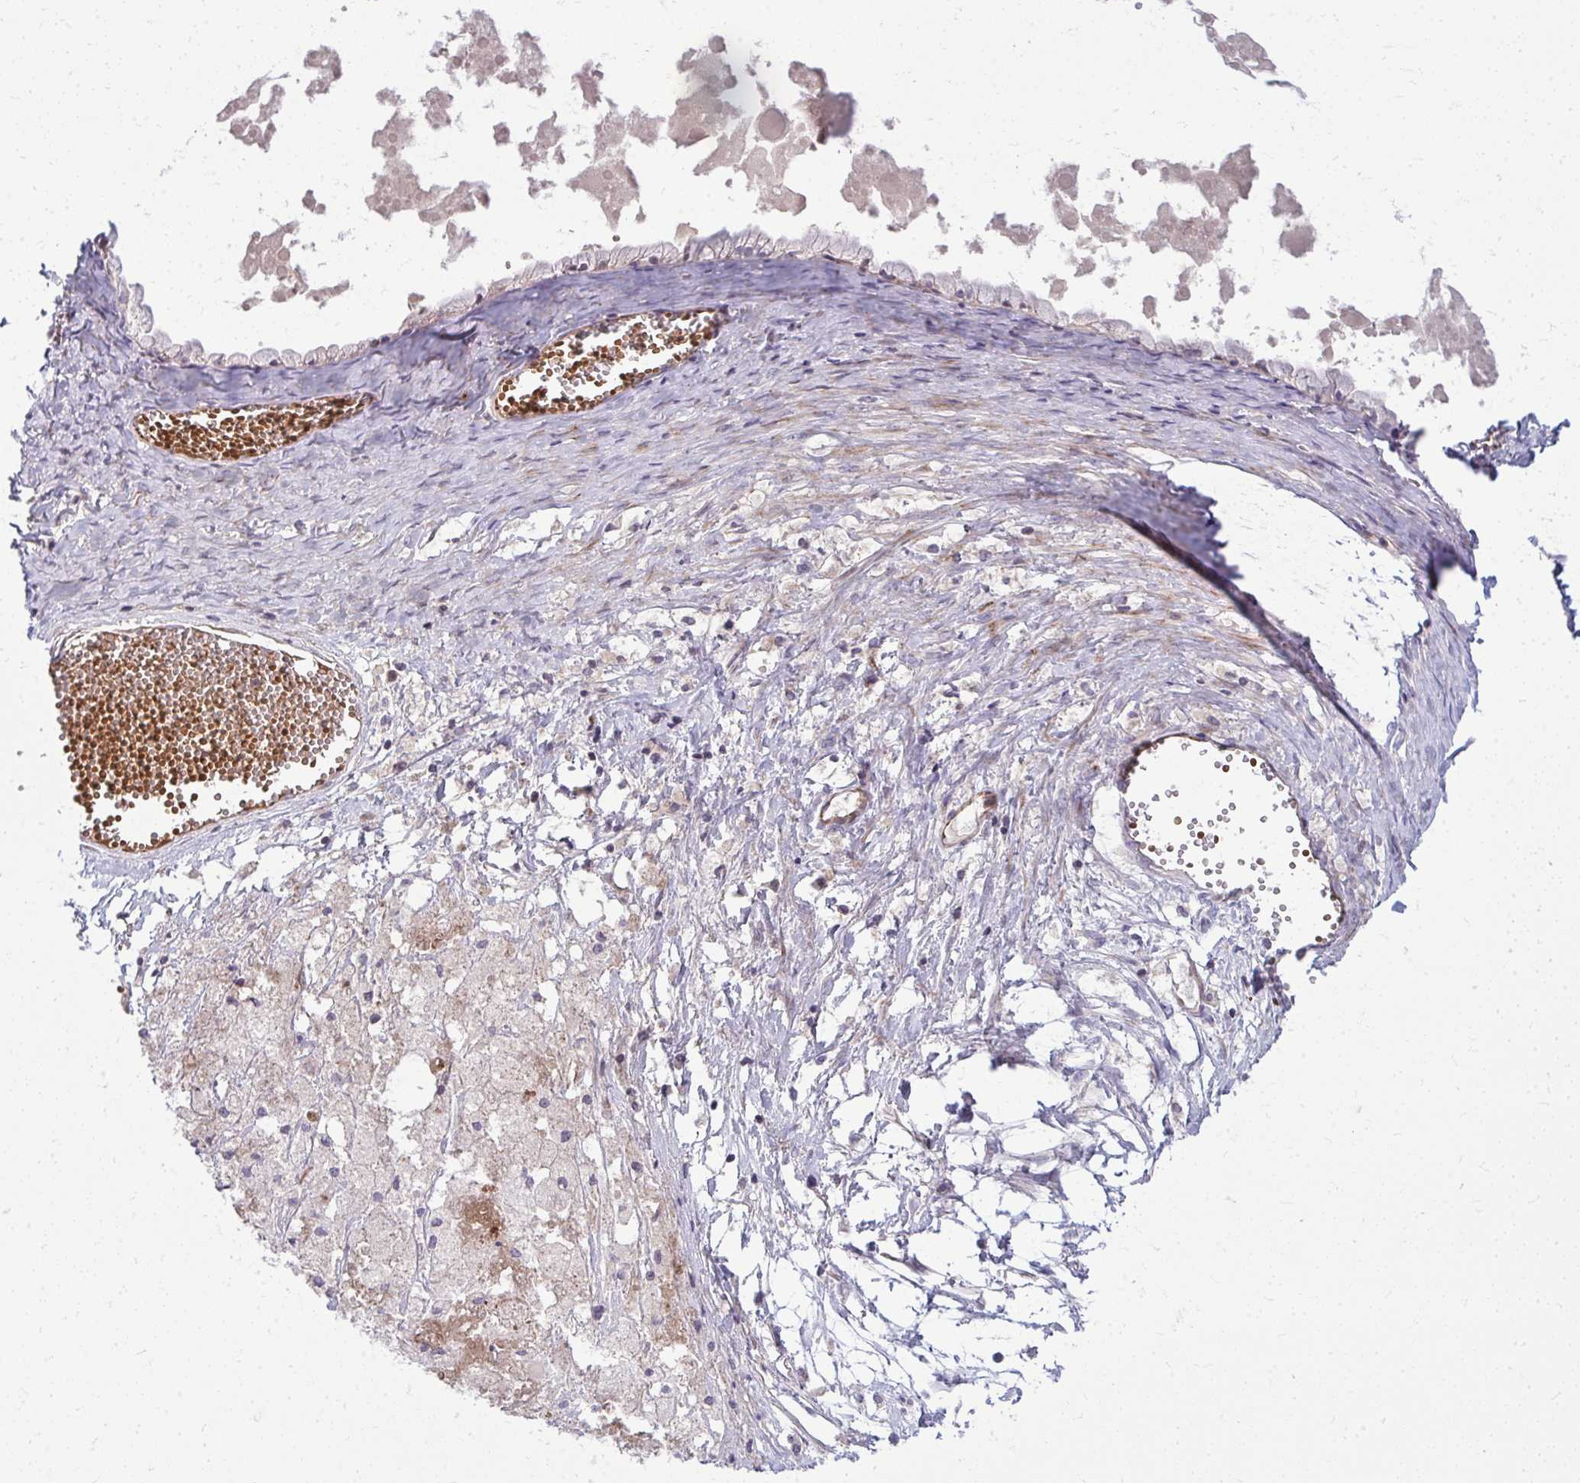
{"staining": {"intensity": "weak", "quantity": "<25%", "location": "cytoplasmic/membranous"}, "tissue": "ovarian cancer", "cell_type": "Tumor cells", "image_type": "cancer", "snomed": [{"axis": "morphology", "description": "Cystadenocarcinoma, mucinous, NOS"}, {"axis": "topography", "description": "Ovary"}], "caption": "Tumor cells are negative for brown protein staining in ovarian cancer (mucinous cystadenocarcinoma).", "gene": "SLC14A1", "patient": {"sex": "female", "age": 61}}